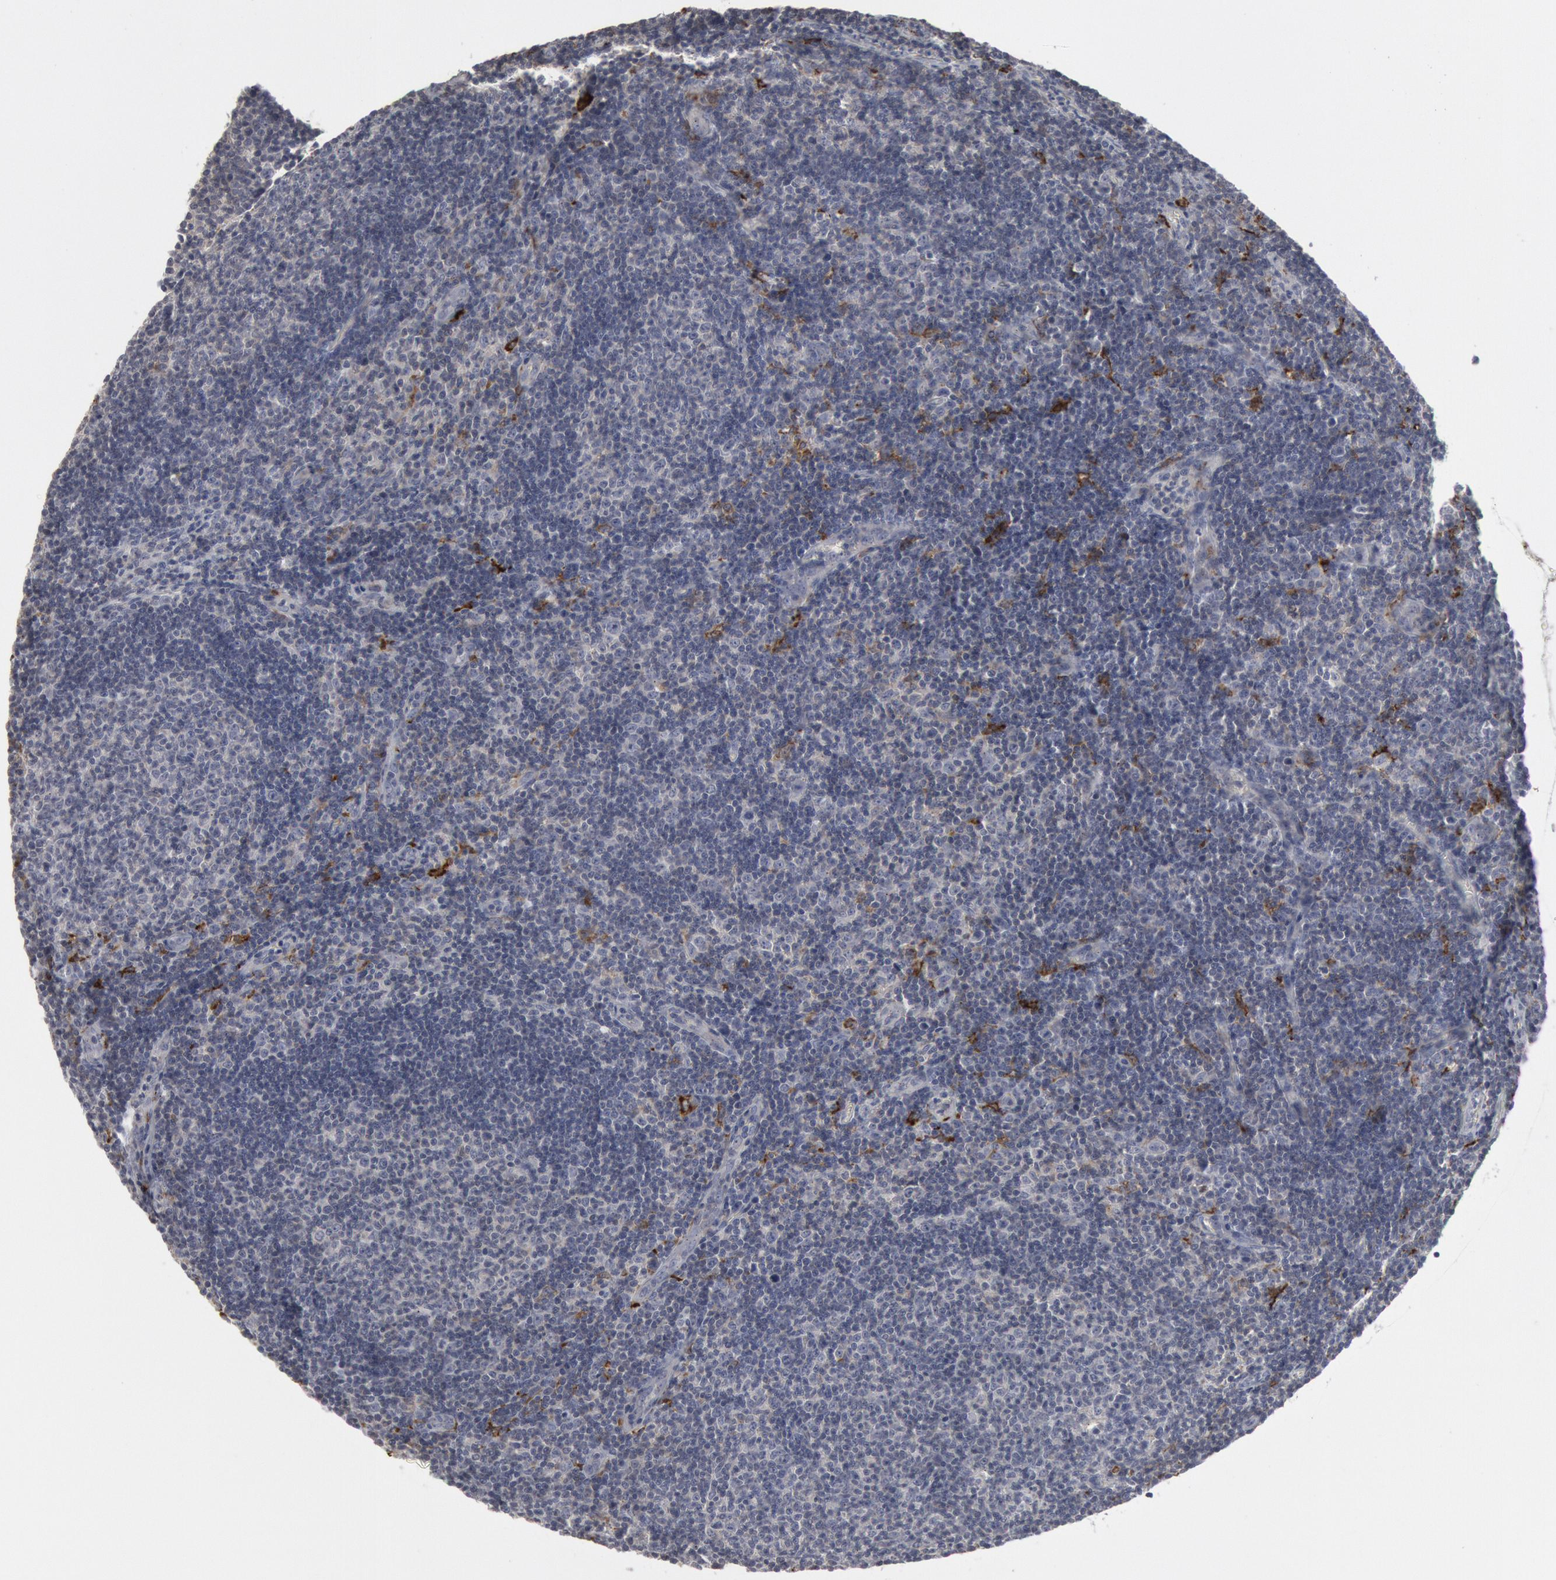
{"staining": {"intensity": "negative", "quantity": "none", "location": "none"}, "tissue": "lymphoma", "cell_type": "Tumor cells", "image_type": "cancer", "snomed": [{"axis": "morphology", "description": "Malignant lymphoma, non-Hodgkin's type, Low grade"}, {"axis": "topography", "description": "Lymph node"}], "caption": "Histopathology image shows no significant protein positivity in tumor cells of lymphoma. (IHC, brightfield microscopy, high magnification).", "gene": "C1QC", "patient": {"sex": "male", "age": 49}}